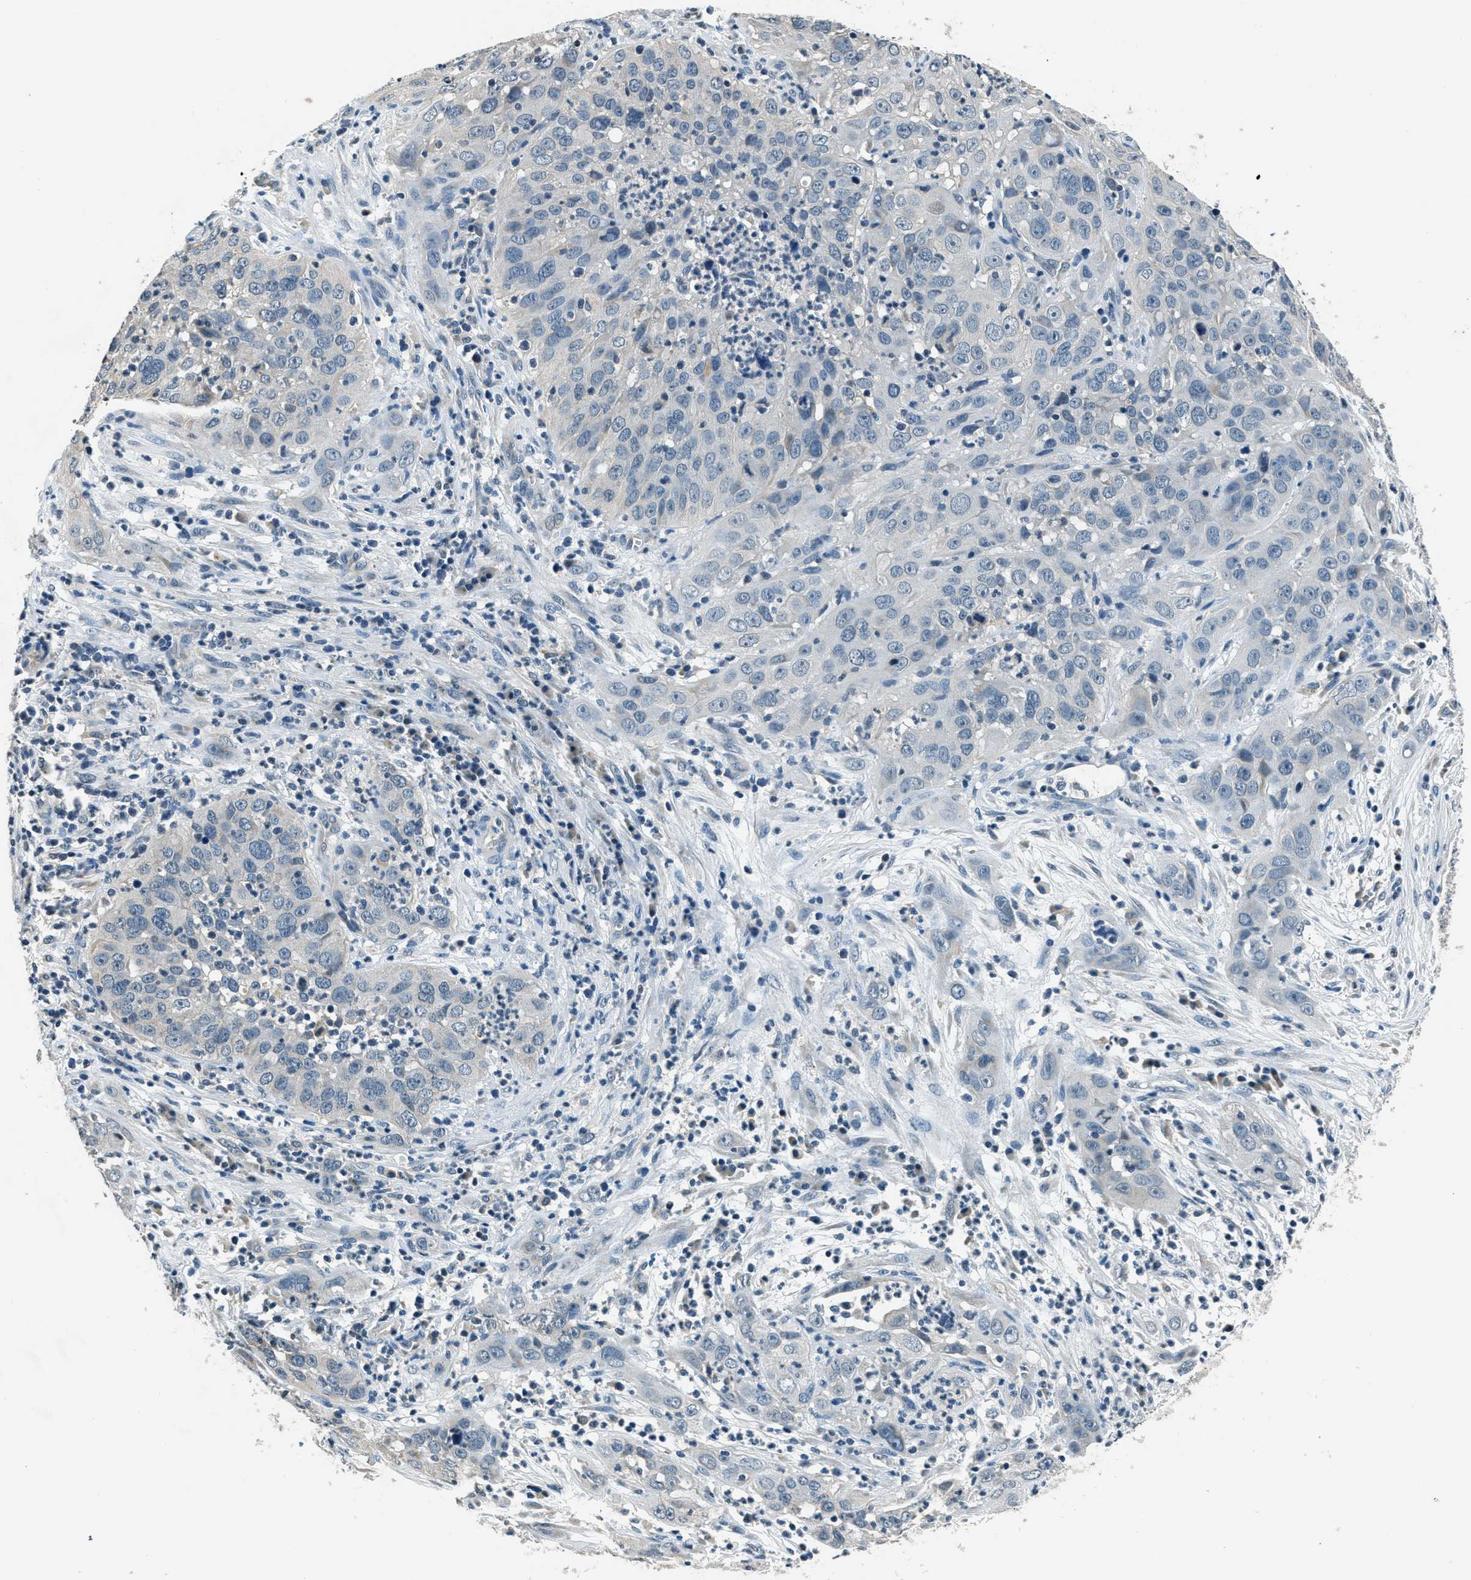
{"staining": {"intensity": "negative", "quantity": "none", "location": "none"}, "tissue": "cervical cancer", "cell_type": "Tumor cells", "image_type": "cancer", "snomed": [{"axis": "morphology", "description": "Squamous cell carcinoma, NOS"}, {"axis": "topography", "description": "Cervix"}], "caption": "Human cervical cancer (squamous cell carcinoma) stained for a protein using IHC reveals no expression in tumor cells.", "gene": "NME8", "patient": {"sex": "female", "age": 32}}